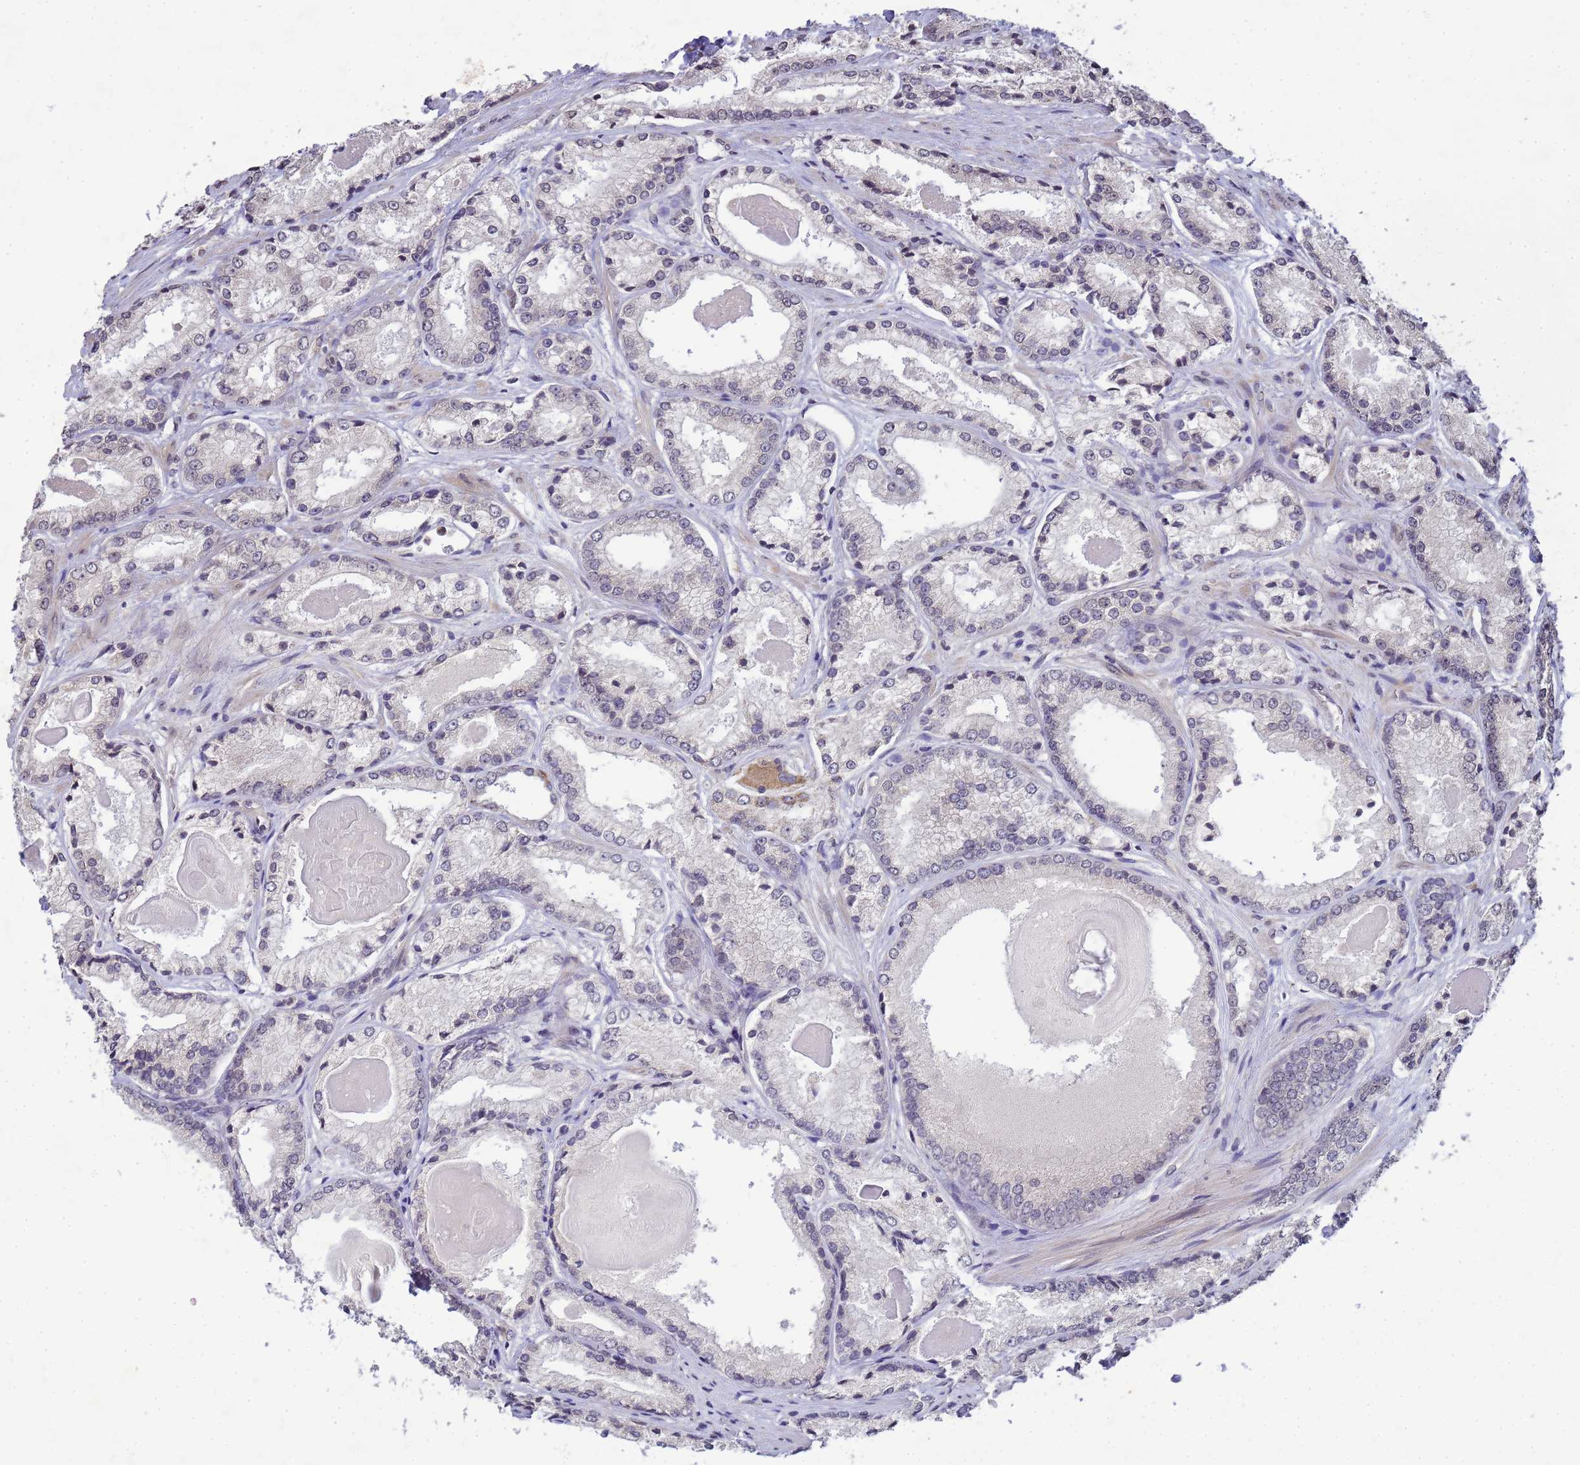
{"staining": {"intensity": "negative", "quantity": "none", "location": "none"}, "tissue": "prostate cancer", "cell_type": "Tumor cells", "image_type": "cancer", "snomed": [{"axis": "morphology", "description": "Adenocarcinoma, Low grade"}, {"axis": "topography", "description": "Prostate"}], "caption": "A high-resolution micrograph shows immunohistochemistry (IHC) staining of prostate cancer, which demonstrates no significant staining in tumor cells.", "gene": "MYL7", "patient": {"sex": "male", "age": 68}}